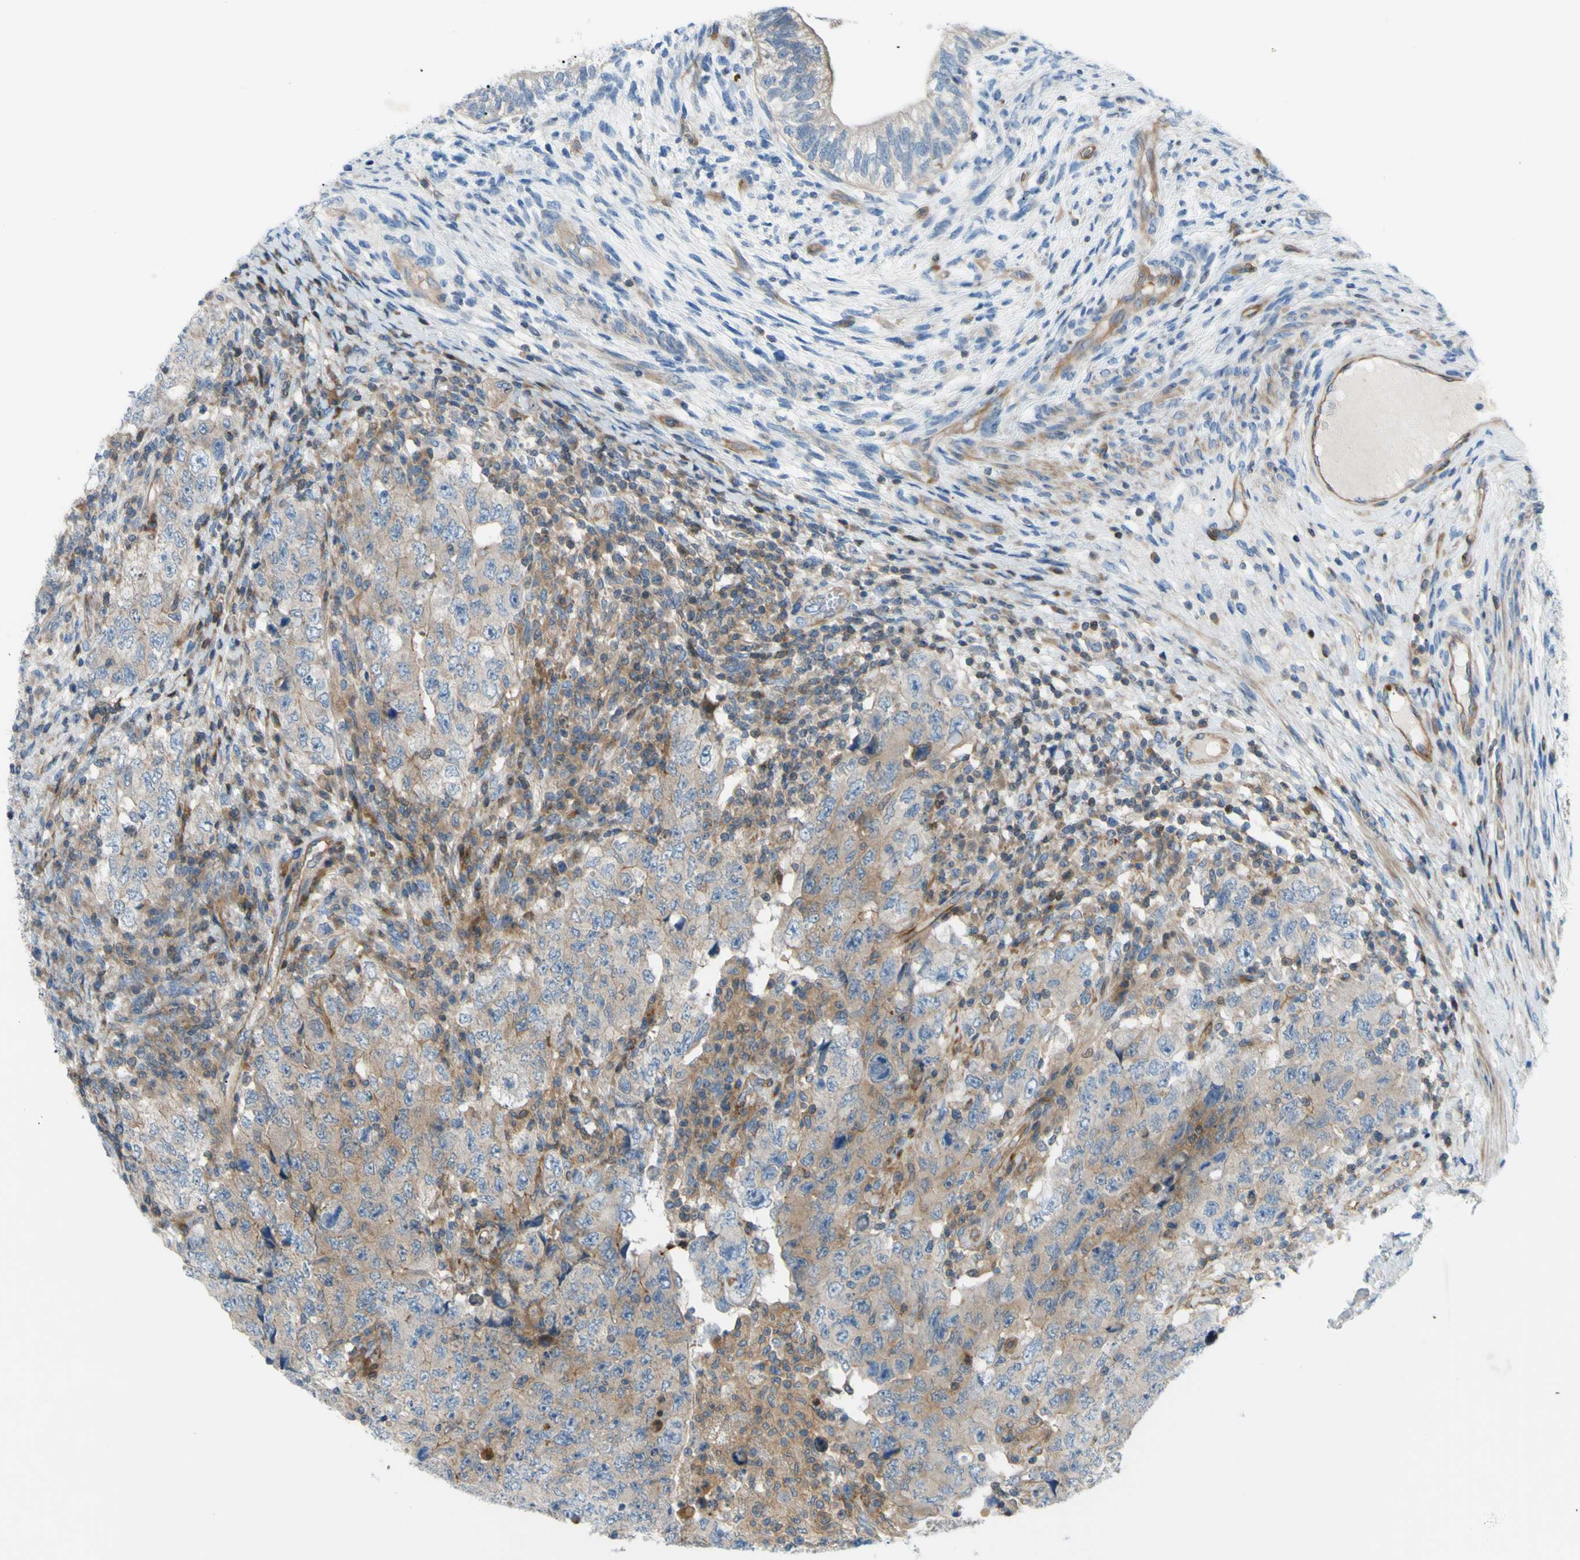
{"staining": {"intensity": "weak", "quantity": "25%-75%", "location": "cytoplasmic/membranous"}, "tissue": "testis cancer", "cell_type": "Tumor cells", "image_type": "cancer", "snomed": [{"axis": "morphology", "description": "Carcinoma, Embryonal, NOS"}, {"axis": "topography", "description": "Testis"}], "caption": "A photomicrograph showing weak cytoplasmic/membranous expression in approximately 25%-75% of tumor cells in testis embryonal carcinoma, as visualized by brown immunohistochemical staining.", "gene": "PAK2", "patient": {"sex": "male", "age": 26}}